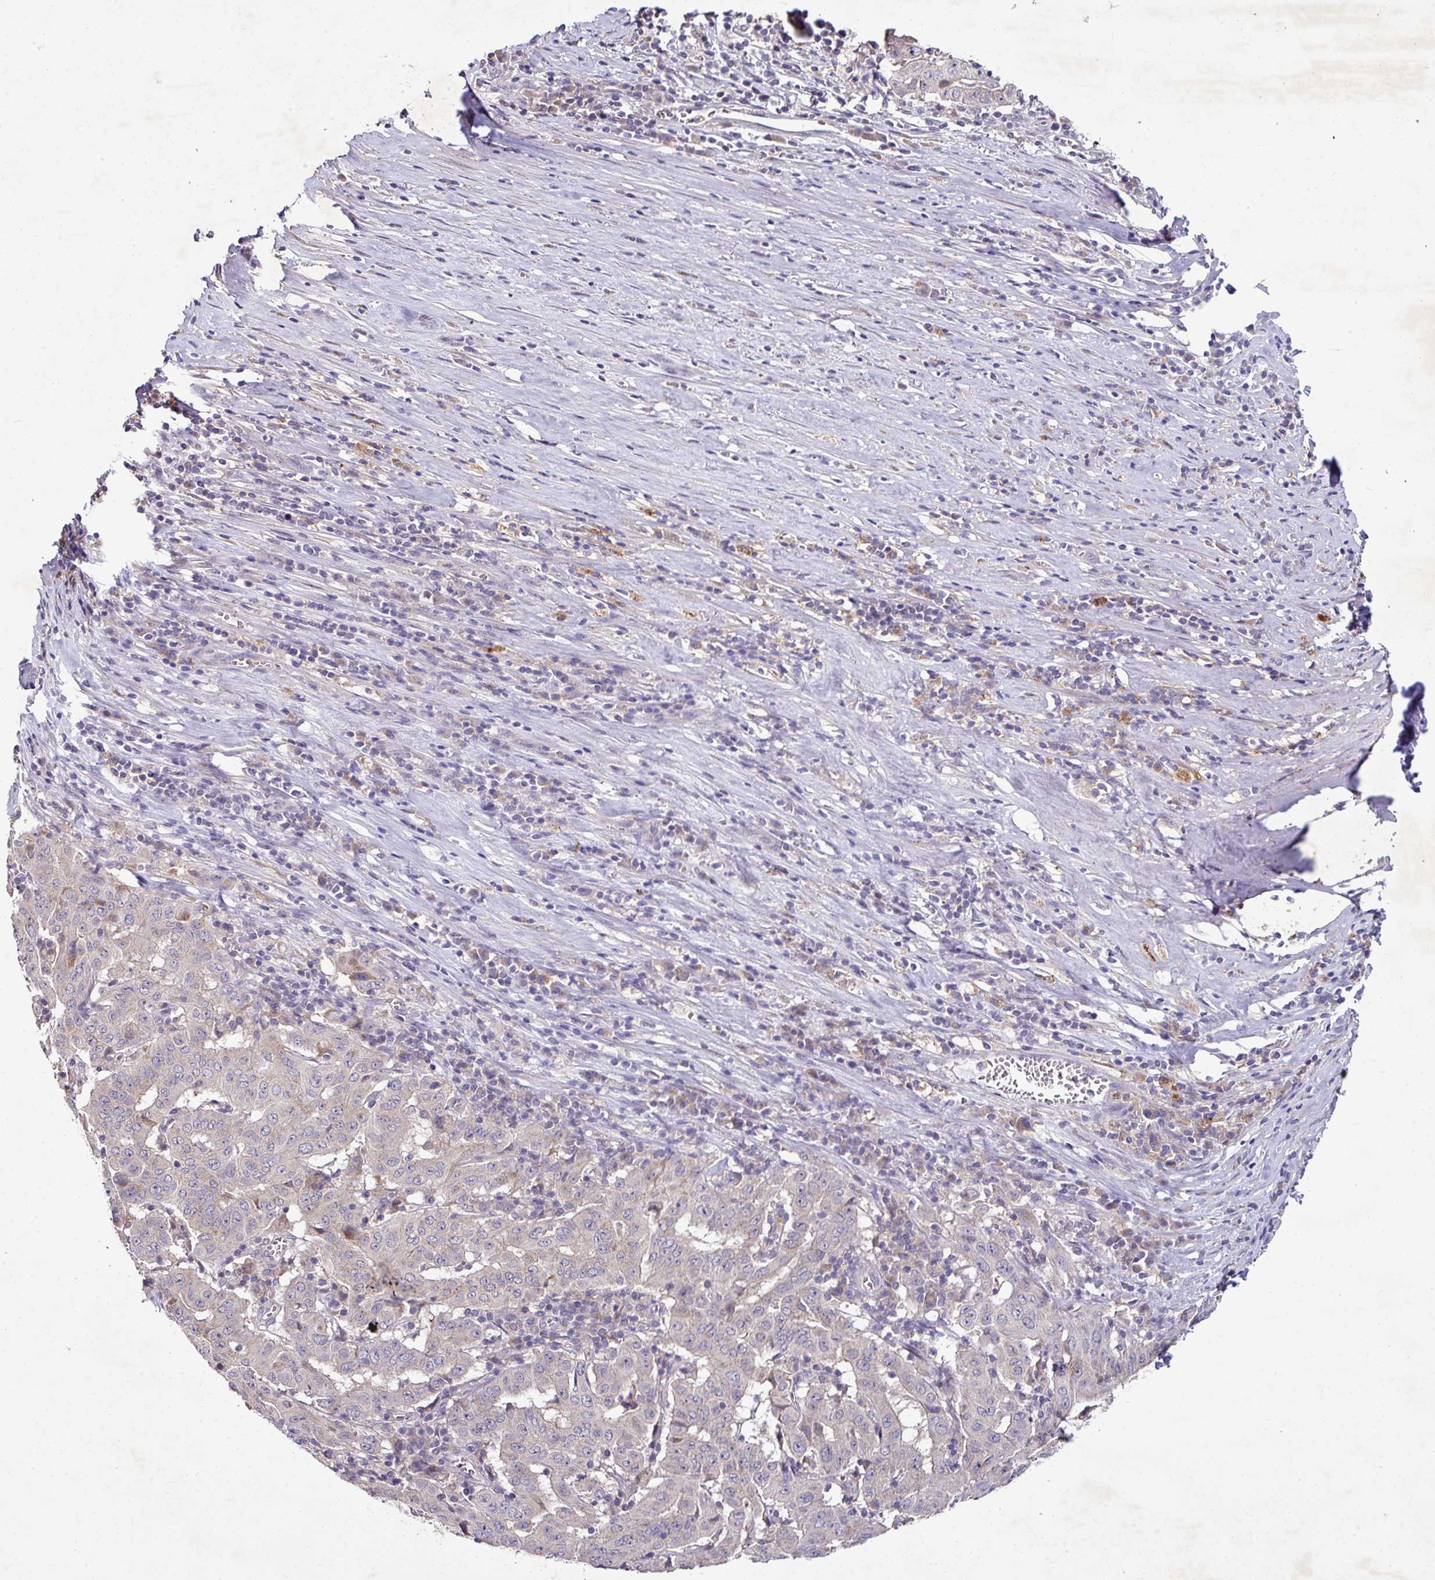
{"staining": {"intensity": "negative", "quantity": "none", "location": "none"}, "tissue": "pancreatic cancer", "cell_type": "Tumor cells", "image_type": "cancer", "snomed": [{"axis": "morphology", "description": "Adenocarcinoma, NOS"}, {"axis": "topography", "description": "Pancreas"}], "caption": "High magnification brightfield microscopy of pancreatic adenocarcinoma stained with DAB (3,3'-diaminobenzidine) (brown) and counterstained with hematoxylin (blue): tumor cells show no significant expression.", "gene": "AEBP2", "patient": {"sex": "male", "age": 63}}